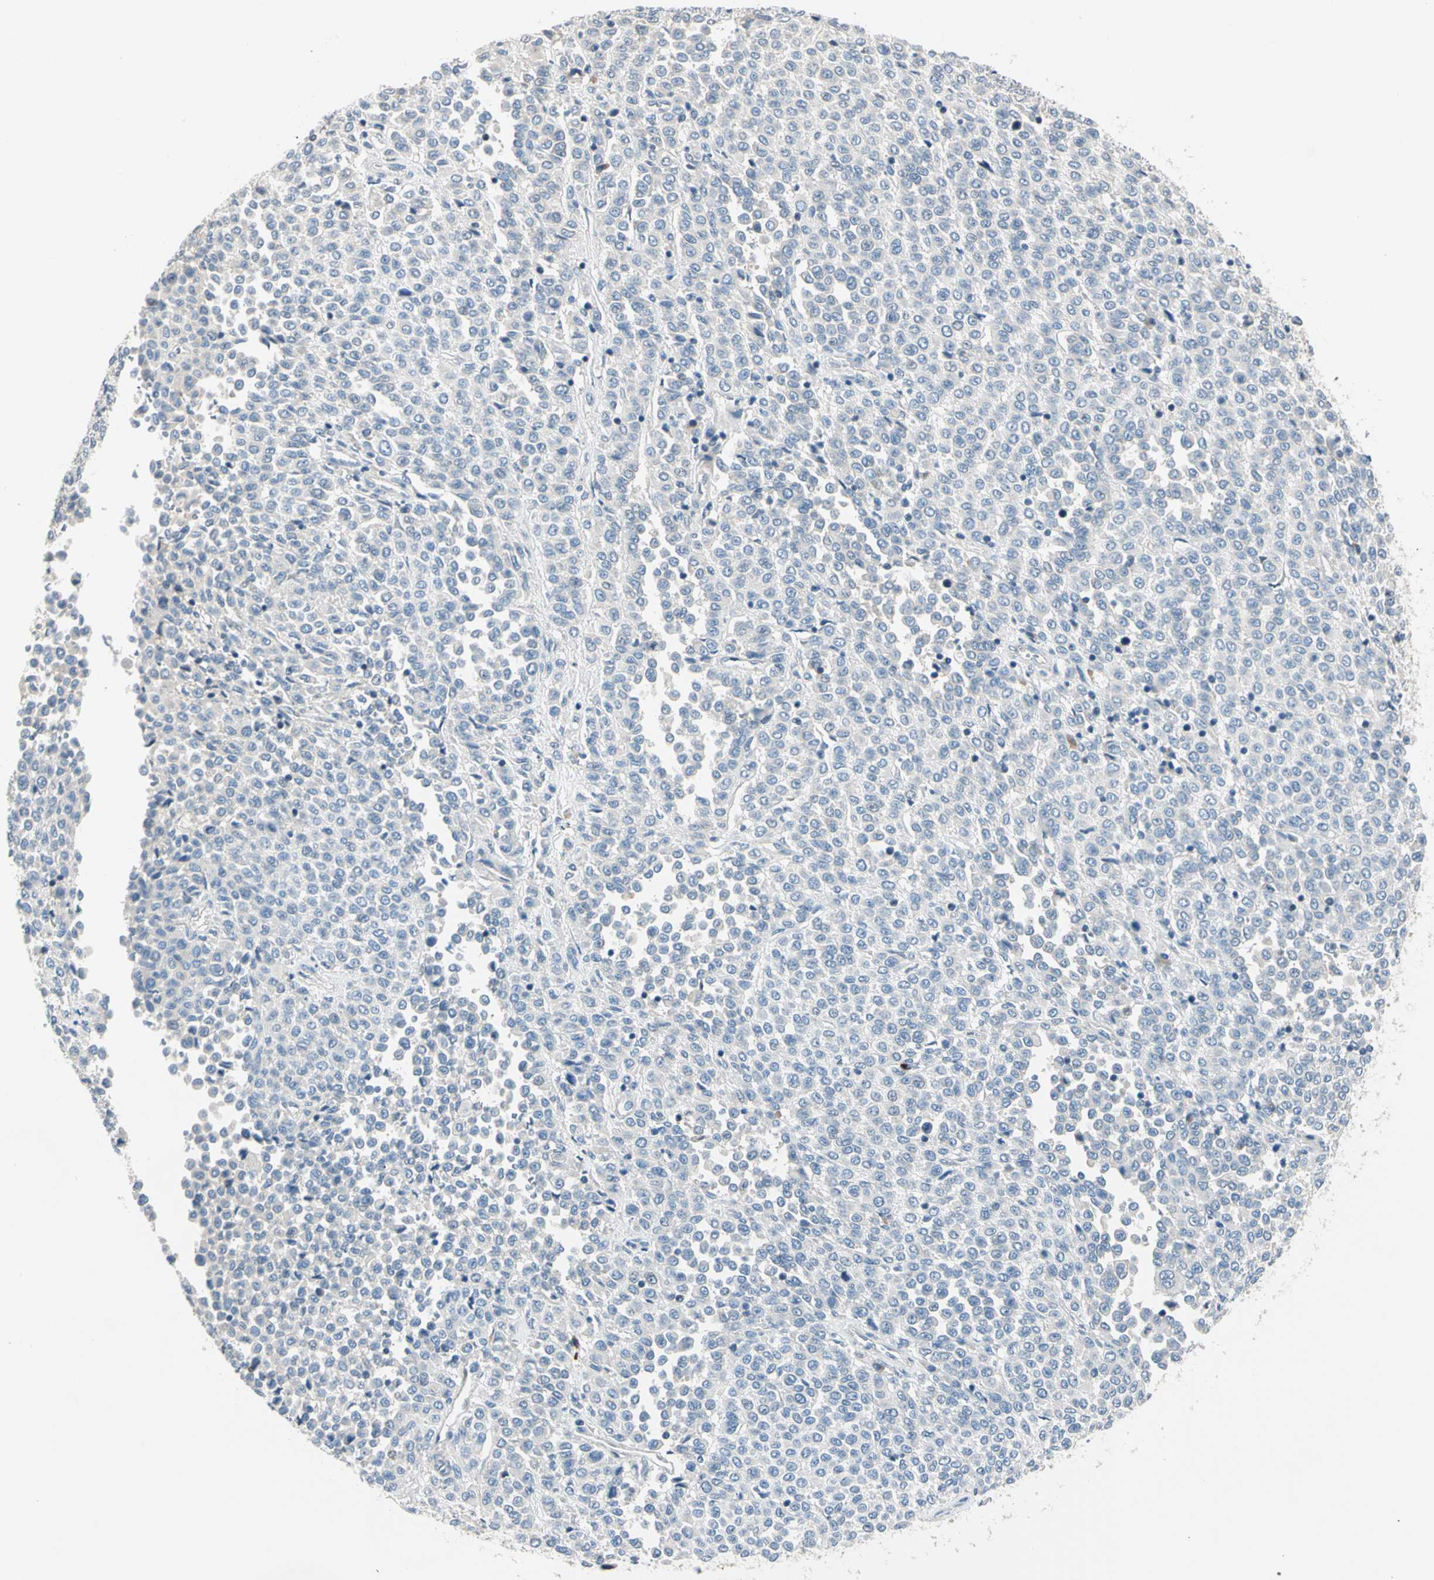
{"staining": {"intensity": "negative", "quantity": "none", "location": "none"}, "tissue": "melanoma", "cell_type": "Tumor cells", "image_type": "cancer", "snomed": [{"axis": "morphology", "description": "Malignant melanoma, Metastatic site"}, {"axis": "topography", "description": "Pancreas"}], "caption": "DAB (3,3'-diaminobenzidine) immunohistochemical staining of melanoma reveals no significant expression in tumor cells. (DAB (3,3'-diaminobenzidine) IHC visualized using brightfield microscopy, high magnification).", "gene": "GPR153", "patient": {"sex": "female", "age": 30}}